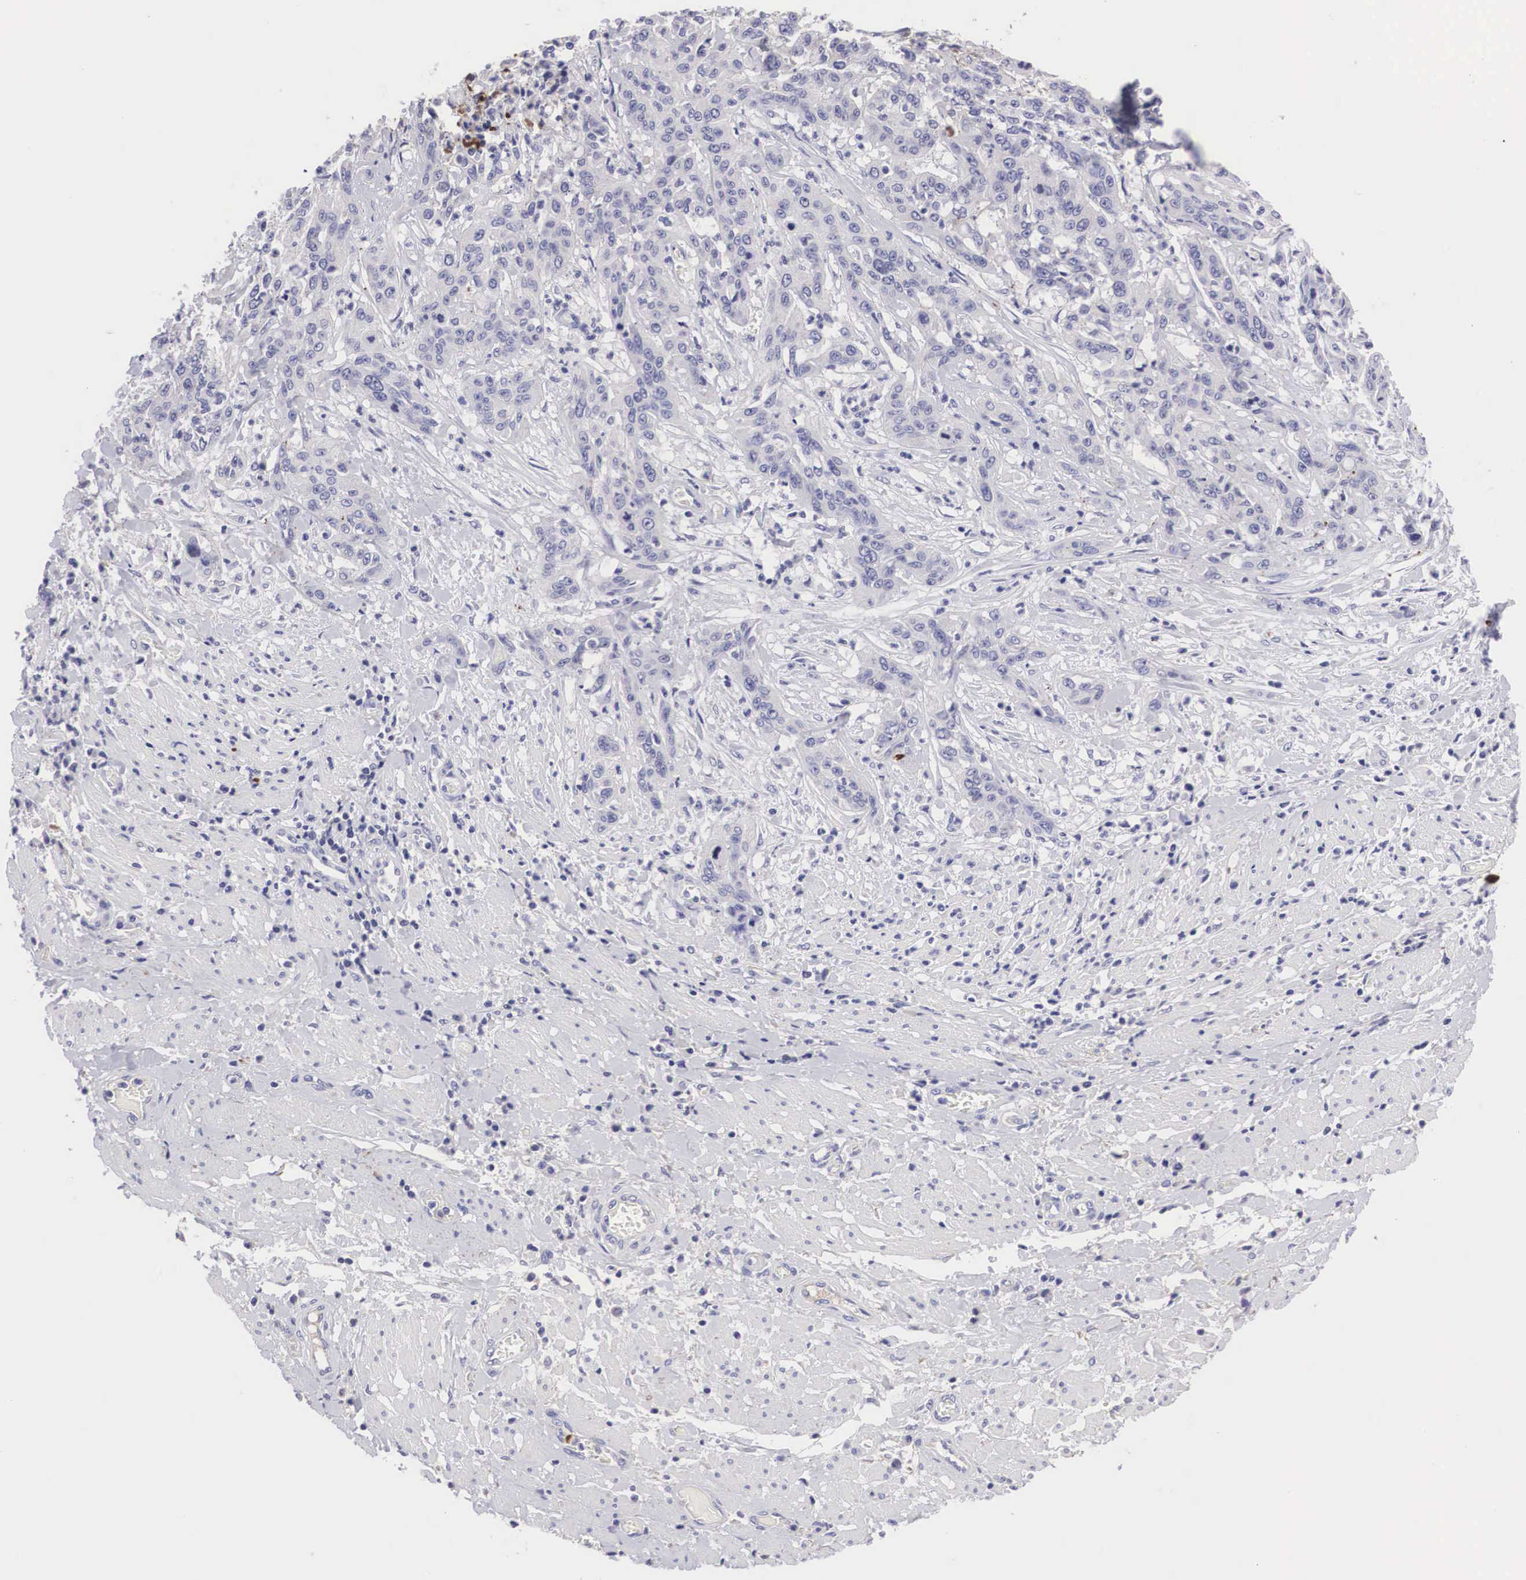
{"staining": {"intensity": "negative", "quantity": "none", "location": "none"}, "tissue": "cervical cancer", "cell_type": "Tumor cells", "image_type": "cancer", "snomed": [{"axis": "morphology", "description": "Squamous cell carcinoma, NOS"}, {"axis": "topography", "description": "Cervix"}], "caption": "High power microscopy histopathology image of an IHC photomicrograph of squamous cell carcinoma (cervical), revealing no significant positivity in tumor cells.", "gene": "CLU", "patient": {"sex": "female", "age": 41}}